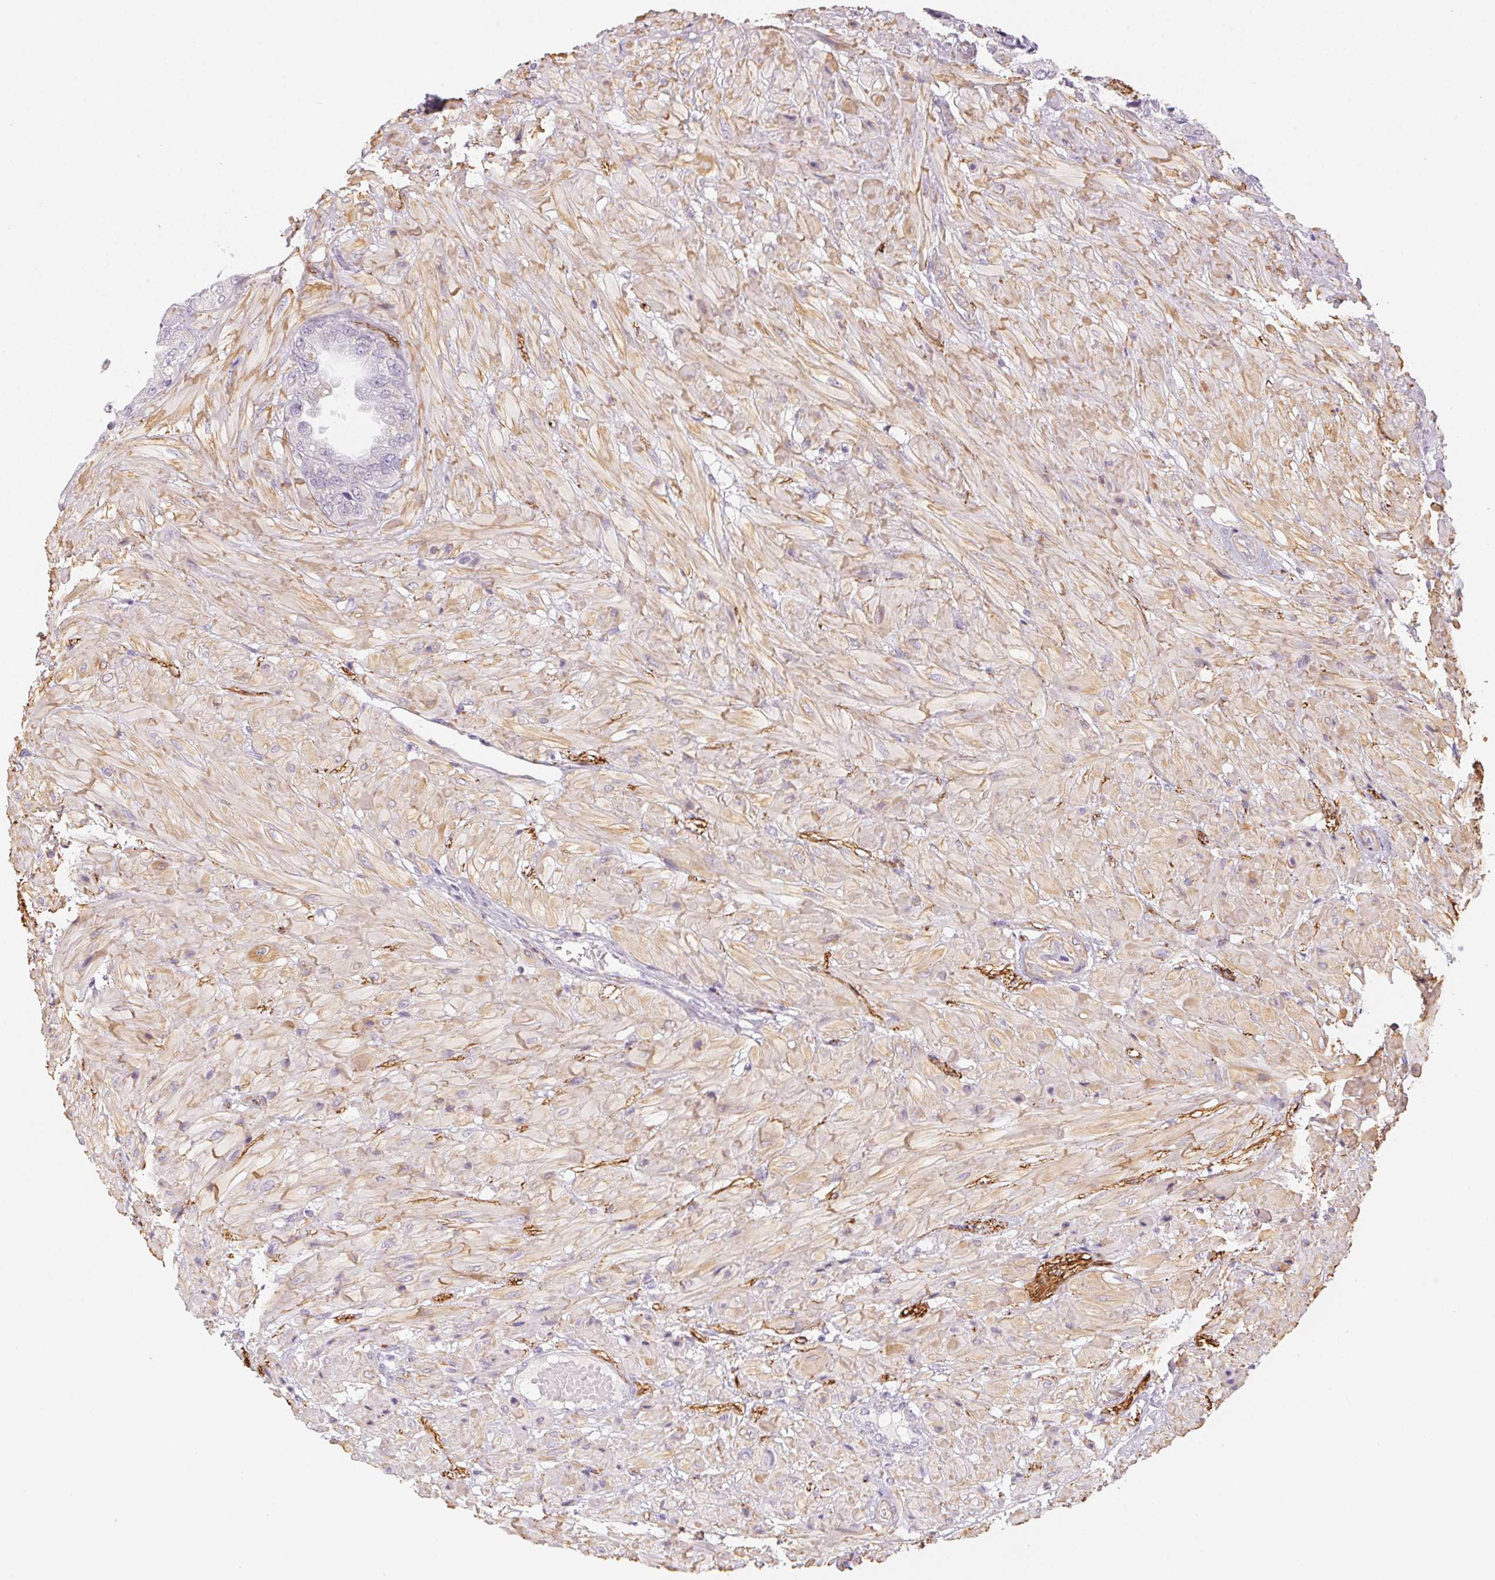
{"staining": {"intensity": "weak", "quantity": "<25%", "location": "cytoplasmic/membranous"}, "tissue": "seminal vesicle", "cell_type": "Glandular cells", "image_type": "normal", "snomed": [{"axis": "morphology", "description": "Normal tissue, NOS"}, {"axis": "topography", "description": "Seminal veicle"}], "caption": "The immunohistochemistry photomicrograph has no significant positivity in glandular cells of seminal vesicle.", "gene": "PRPH", "patient": {"sex": "male", "age": 55}}